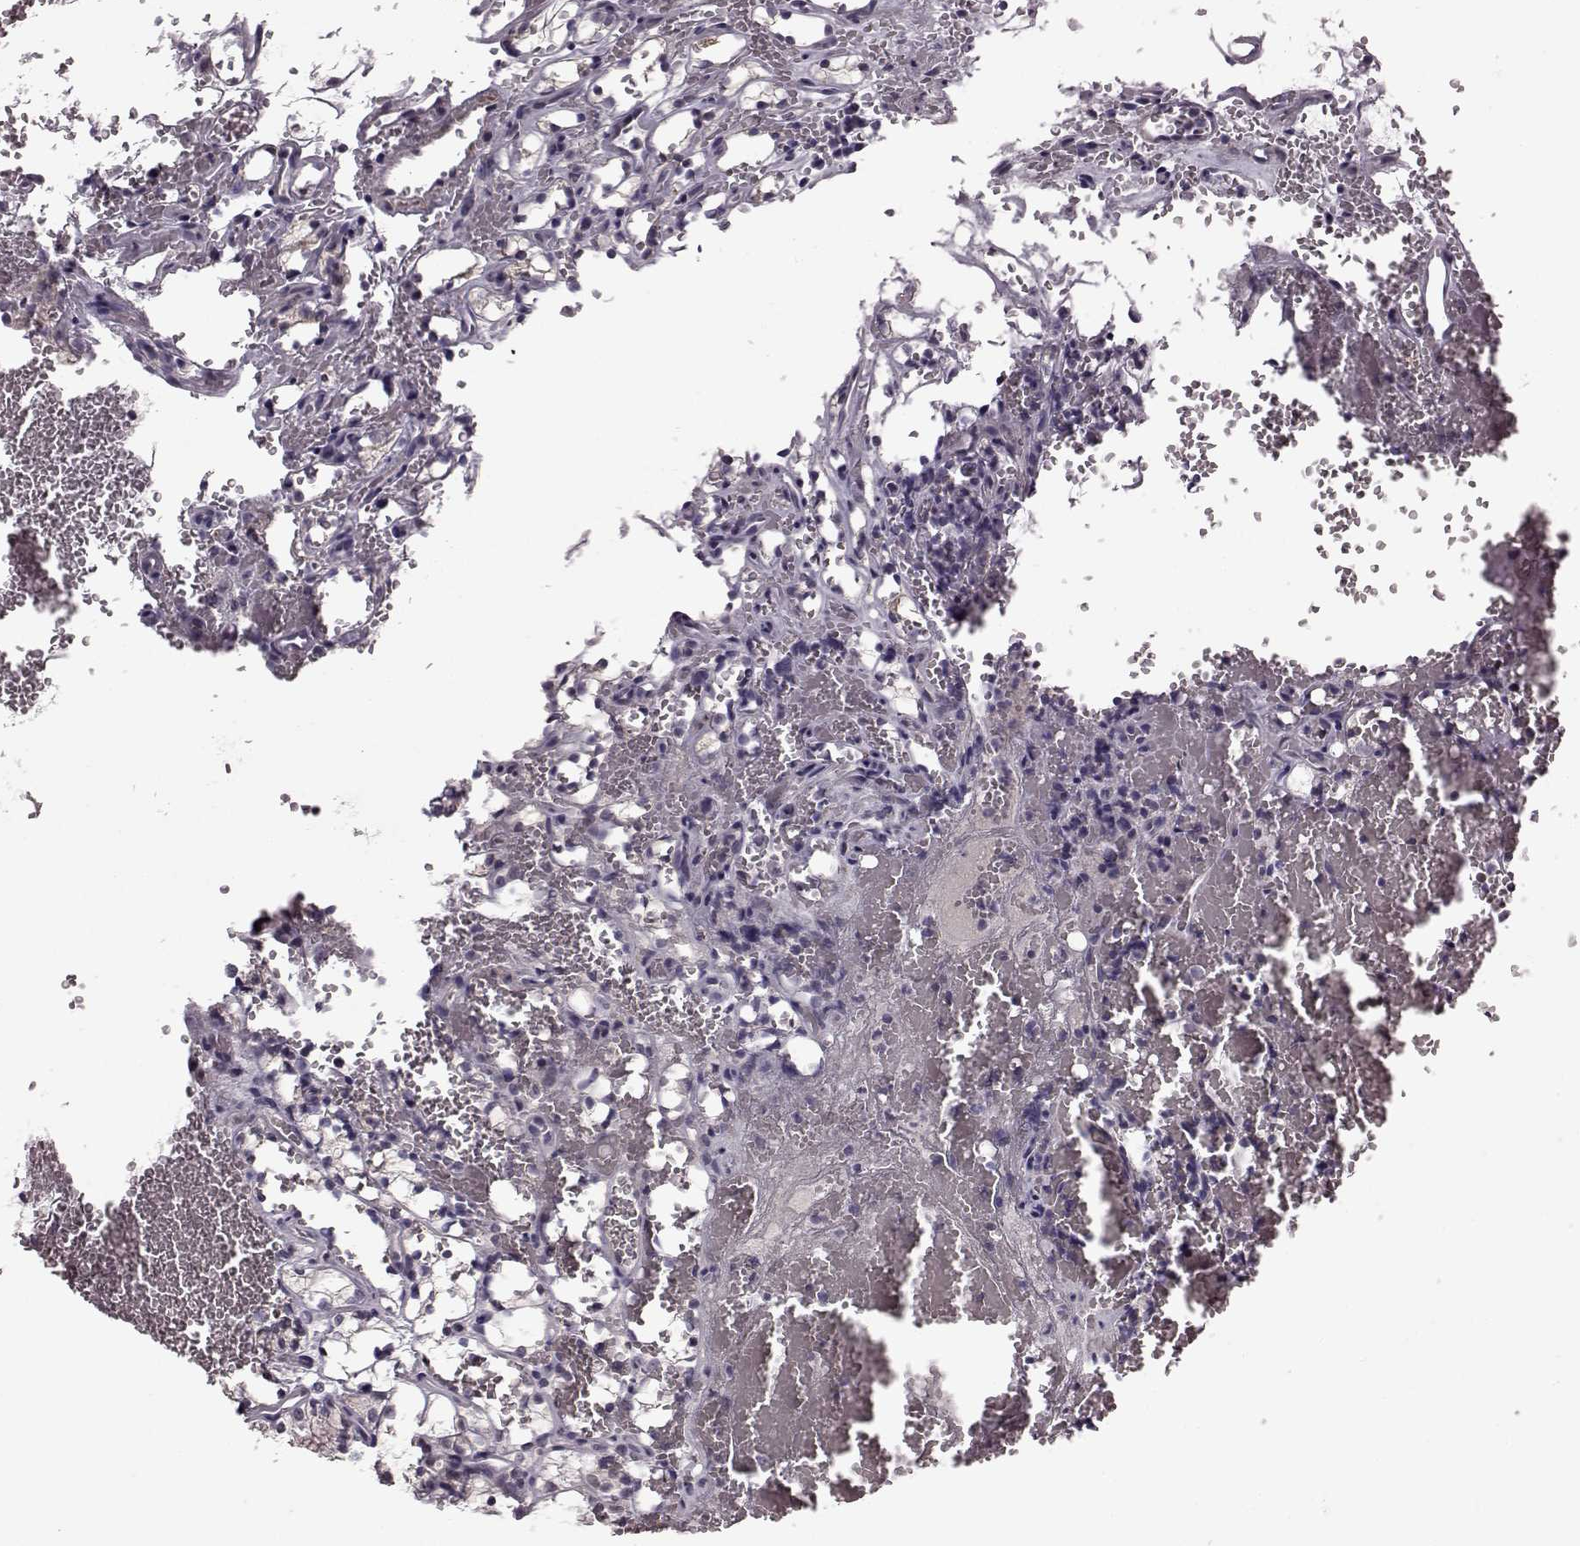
{"staining": {"intensity": "negative", "quantity": "none", "location": "none"}, "tissue": "renal cancer", "cell_type": "Tumor cells", "image_type": "cancer", "snomed": [{"axis": "morphology", "description": "Adenocarcinoma, NOS"}, {"axis": "topography", "description": "Kidney"}], "caption": "Tumor cells show no significant positivity in renal cancer (adenocarcinoma).", "gene": "SLCO3A1", "patient": {"sex": "female", "age": 69}}